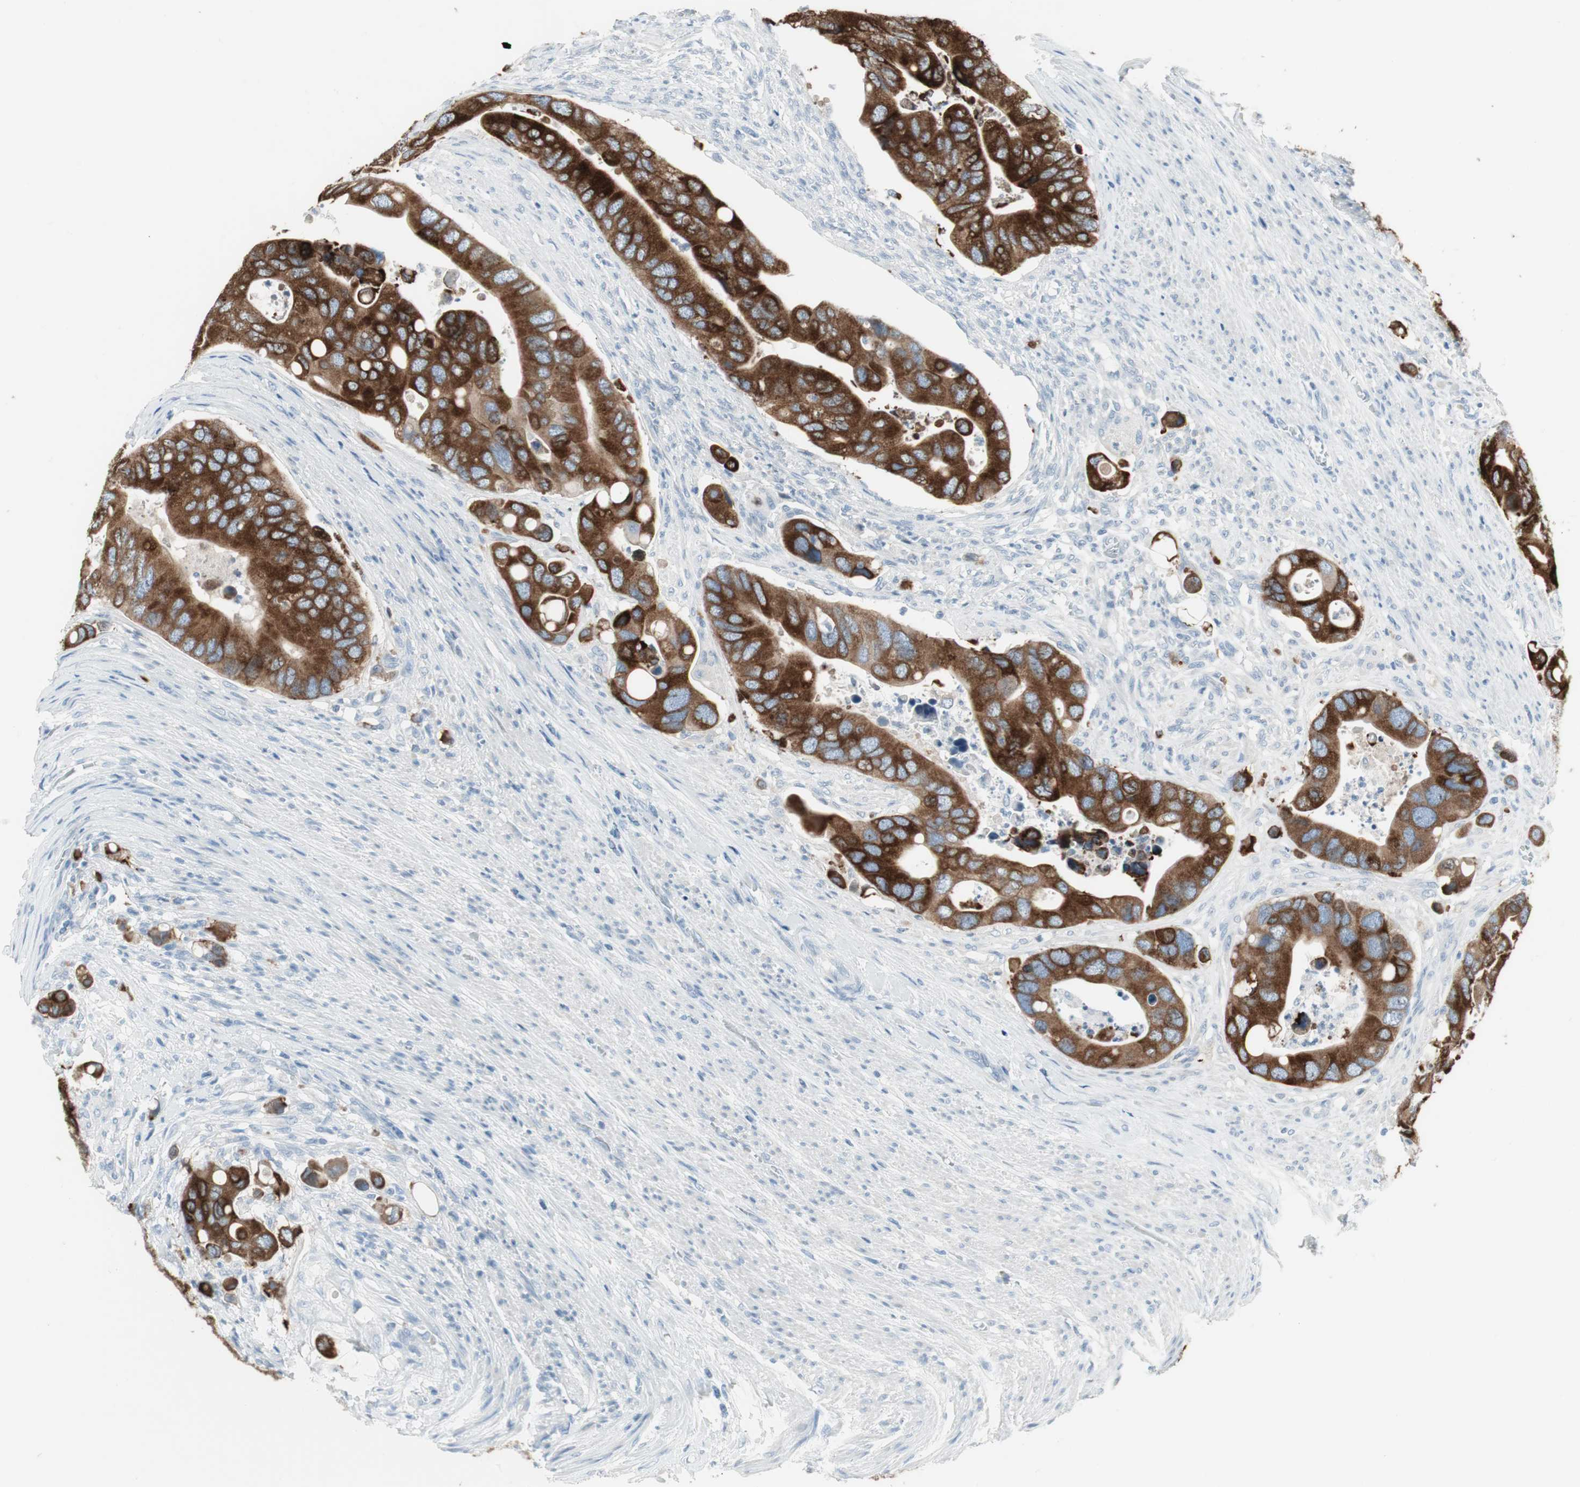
{"staining": {"intensity": "strong", "quantity": ">75%", "location": "cytoplasmic/membranous"}, "tissue": "colorectal cancer", "cell_type": "Tumor cells", "image_type": "cancer", "snomed": [{"axis": "morphology", "description": "Adenocarcinoma, NOS"}, {"axis": "topography", "description": "Rectum"}], "caption": "Colorectal cancer (adenocarcinoma) tissue displays strong cytoplasmic/membranous expression in approximately >75% of tumor cells", "gene": "AGR2", "patient": {"sex": "female", "age": 57}}